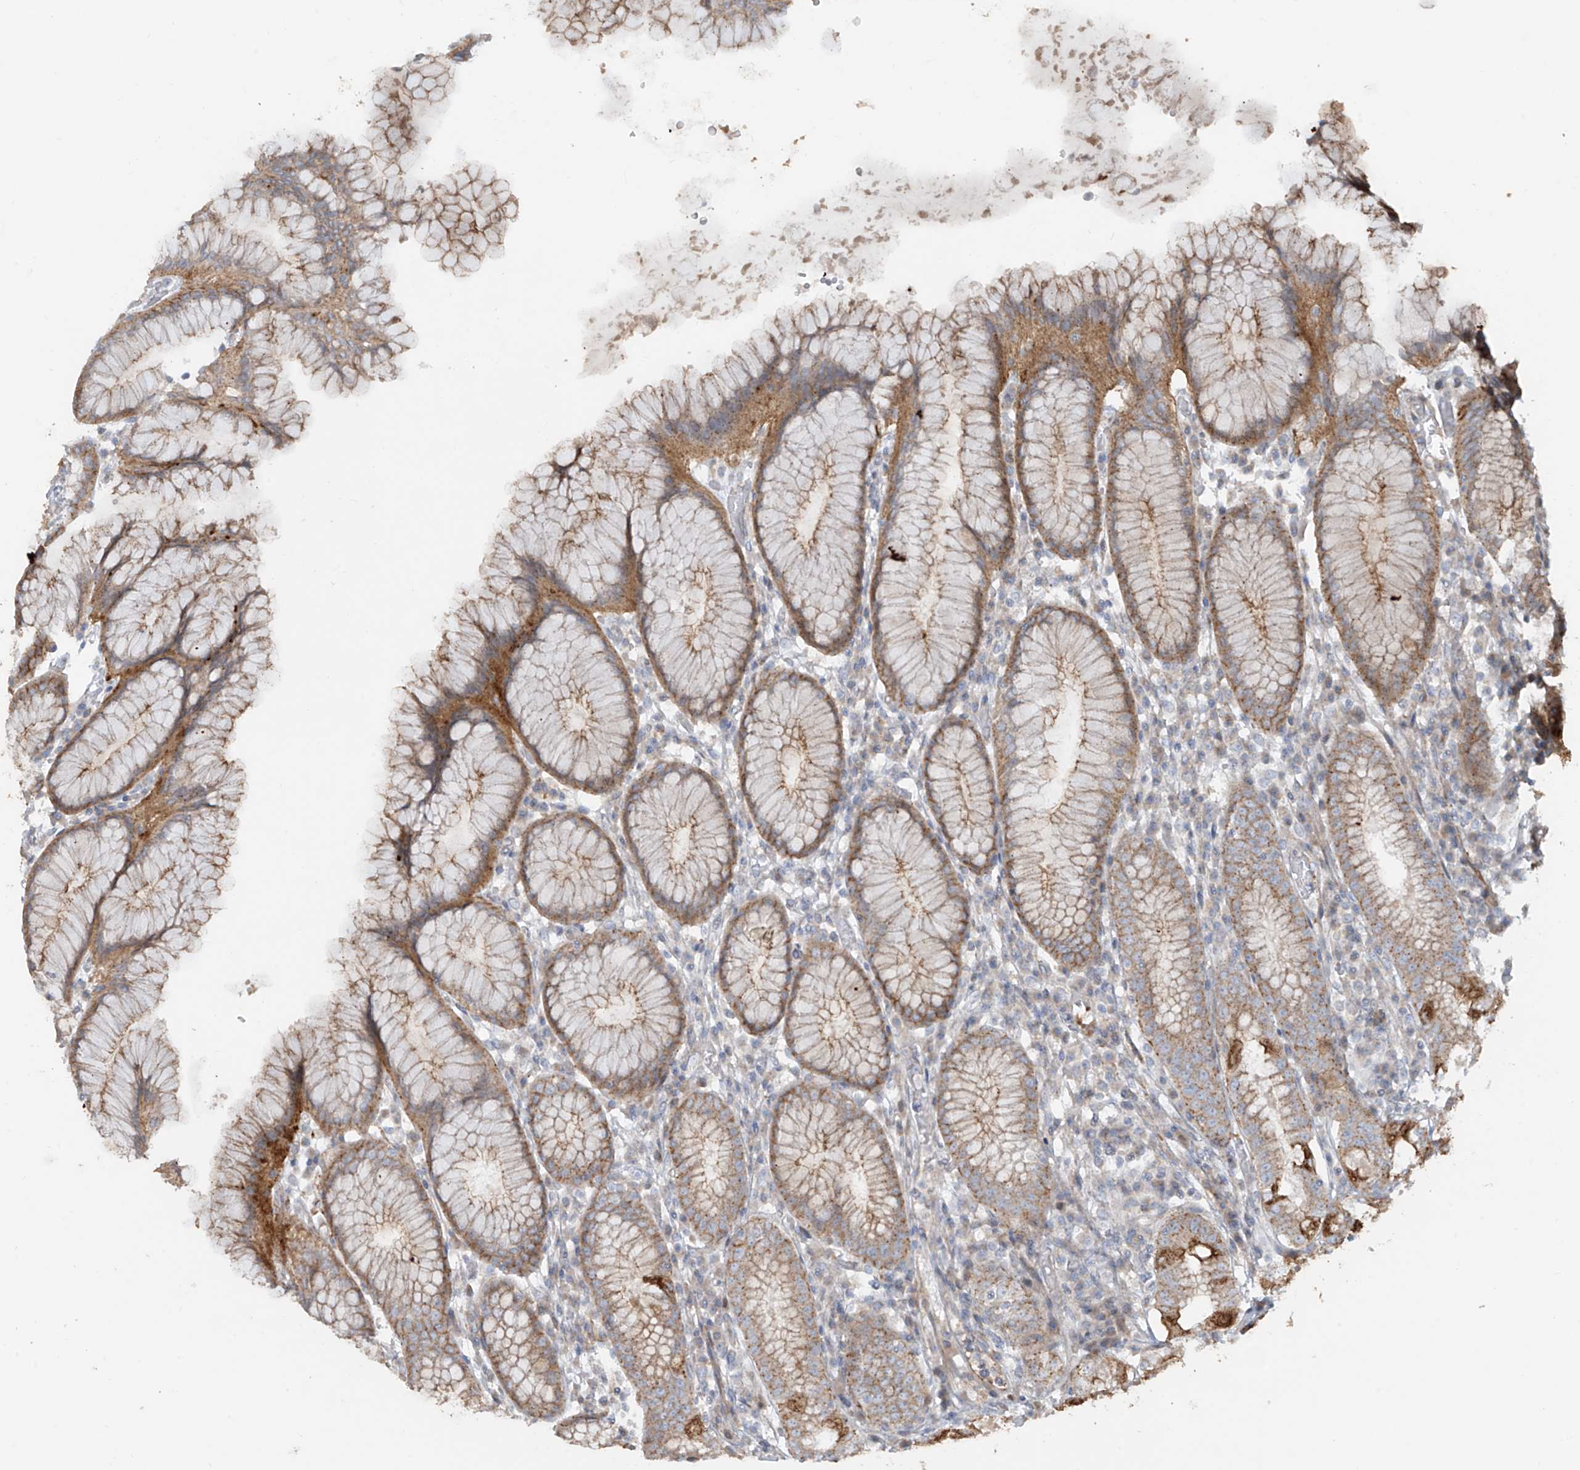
{"staining": {"intensity": "moderate", "quantity": ">75%", "location": "cytoplasmic/membranous"}, "tissue": "stomach", "cell_type": "Glandular cells", "image_type": "normal", "snomed": [{"axis": "morphology", "description": "Normal tissue, NOS"}, {"axis": "topography", "description": "Stomach"}, {"axis": "topography", "description": "Stomach, lower"}], "caption": "Moderate cytoplasmic/membranous staining for a protein is identified in approximately >75% of glandular cells of unremarkable stomach using IHC.", "gene": "ABTB1", "patient": {"sex": "female", "age": 56}}